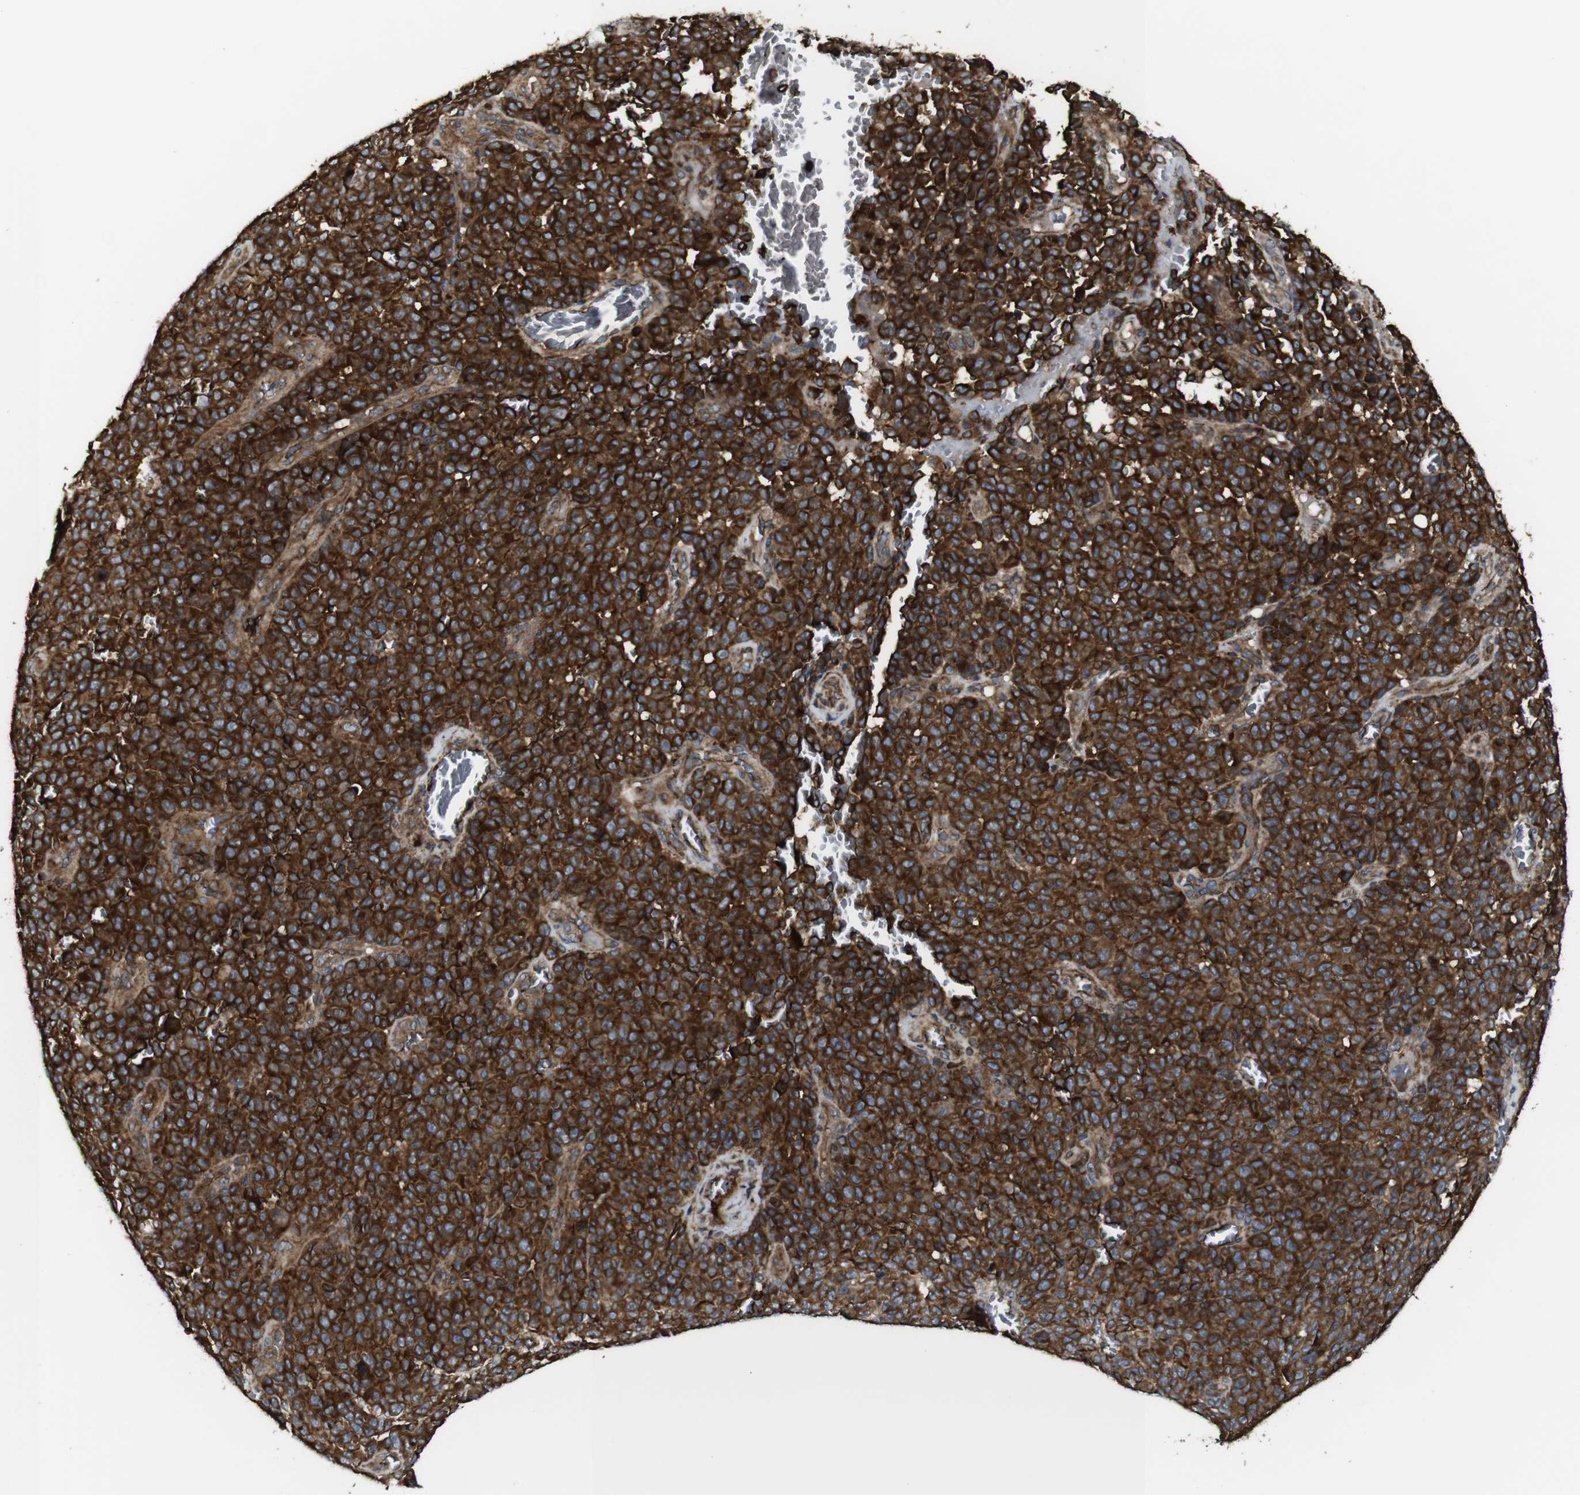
{"staining": {"intensity": "strong", "quantity": ">75%", "location": "cytoplasmic/membranous"}, "tissue": "melanoma", "cell_type": "Tumor cells", "image_type": "cancer", "snomed": [{"axis": "morphology", "description": "Malignant melanoma, NOS"}, {"axis": "topography", "description": "Skin"}], "caption": "About >75% of tumor cells in melanoma demonstrate strong cytoplasmic/membranous protein staining as visualized by brown immunohistochemical staining.", "gene": "TNIK", "patient": {"sex": "female", "age": 82}}